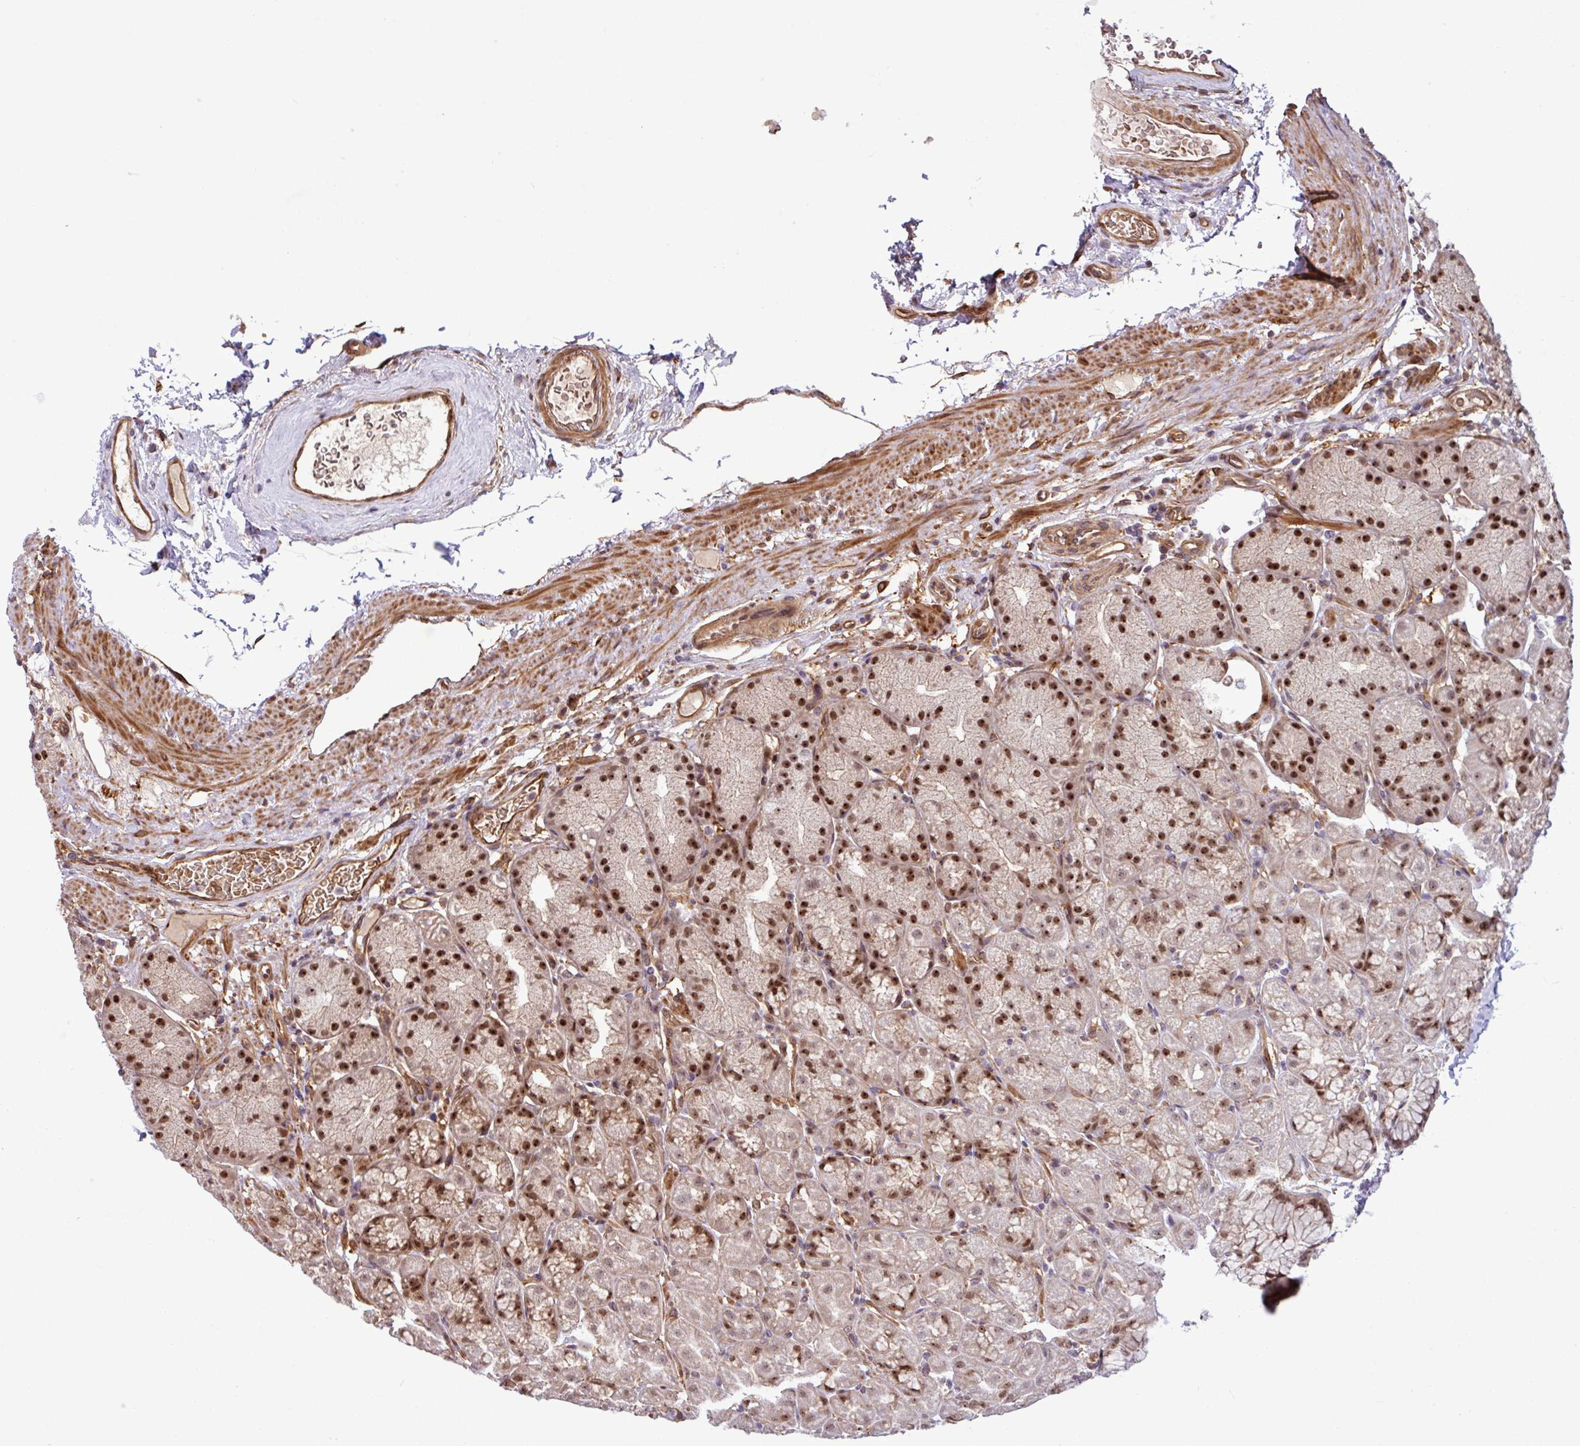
{"staining": {"intensity": "strong", "quantity": "25%-75%", "location": "nuclear"}, "tissue": "stomach", "cell_type": "Glandular cells", "image_type": "normal", "snomed": [{"axis": "morphology", "description": "Normal tissue, NOS"}, {"axis": "topography", "description": "Stomach, lower"}], "caption": "Protein expression analysis of benign stomach displays strong nuclear staining in approximately 25%-75% of glandular cells. (DAB (3,3'-diaminobenzidine) IHC with brightfield microscopy, high magnification).", "gene": "C7orf50", "patient": {"sex": "male", "age": 67}}